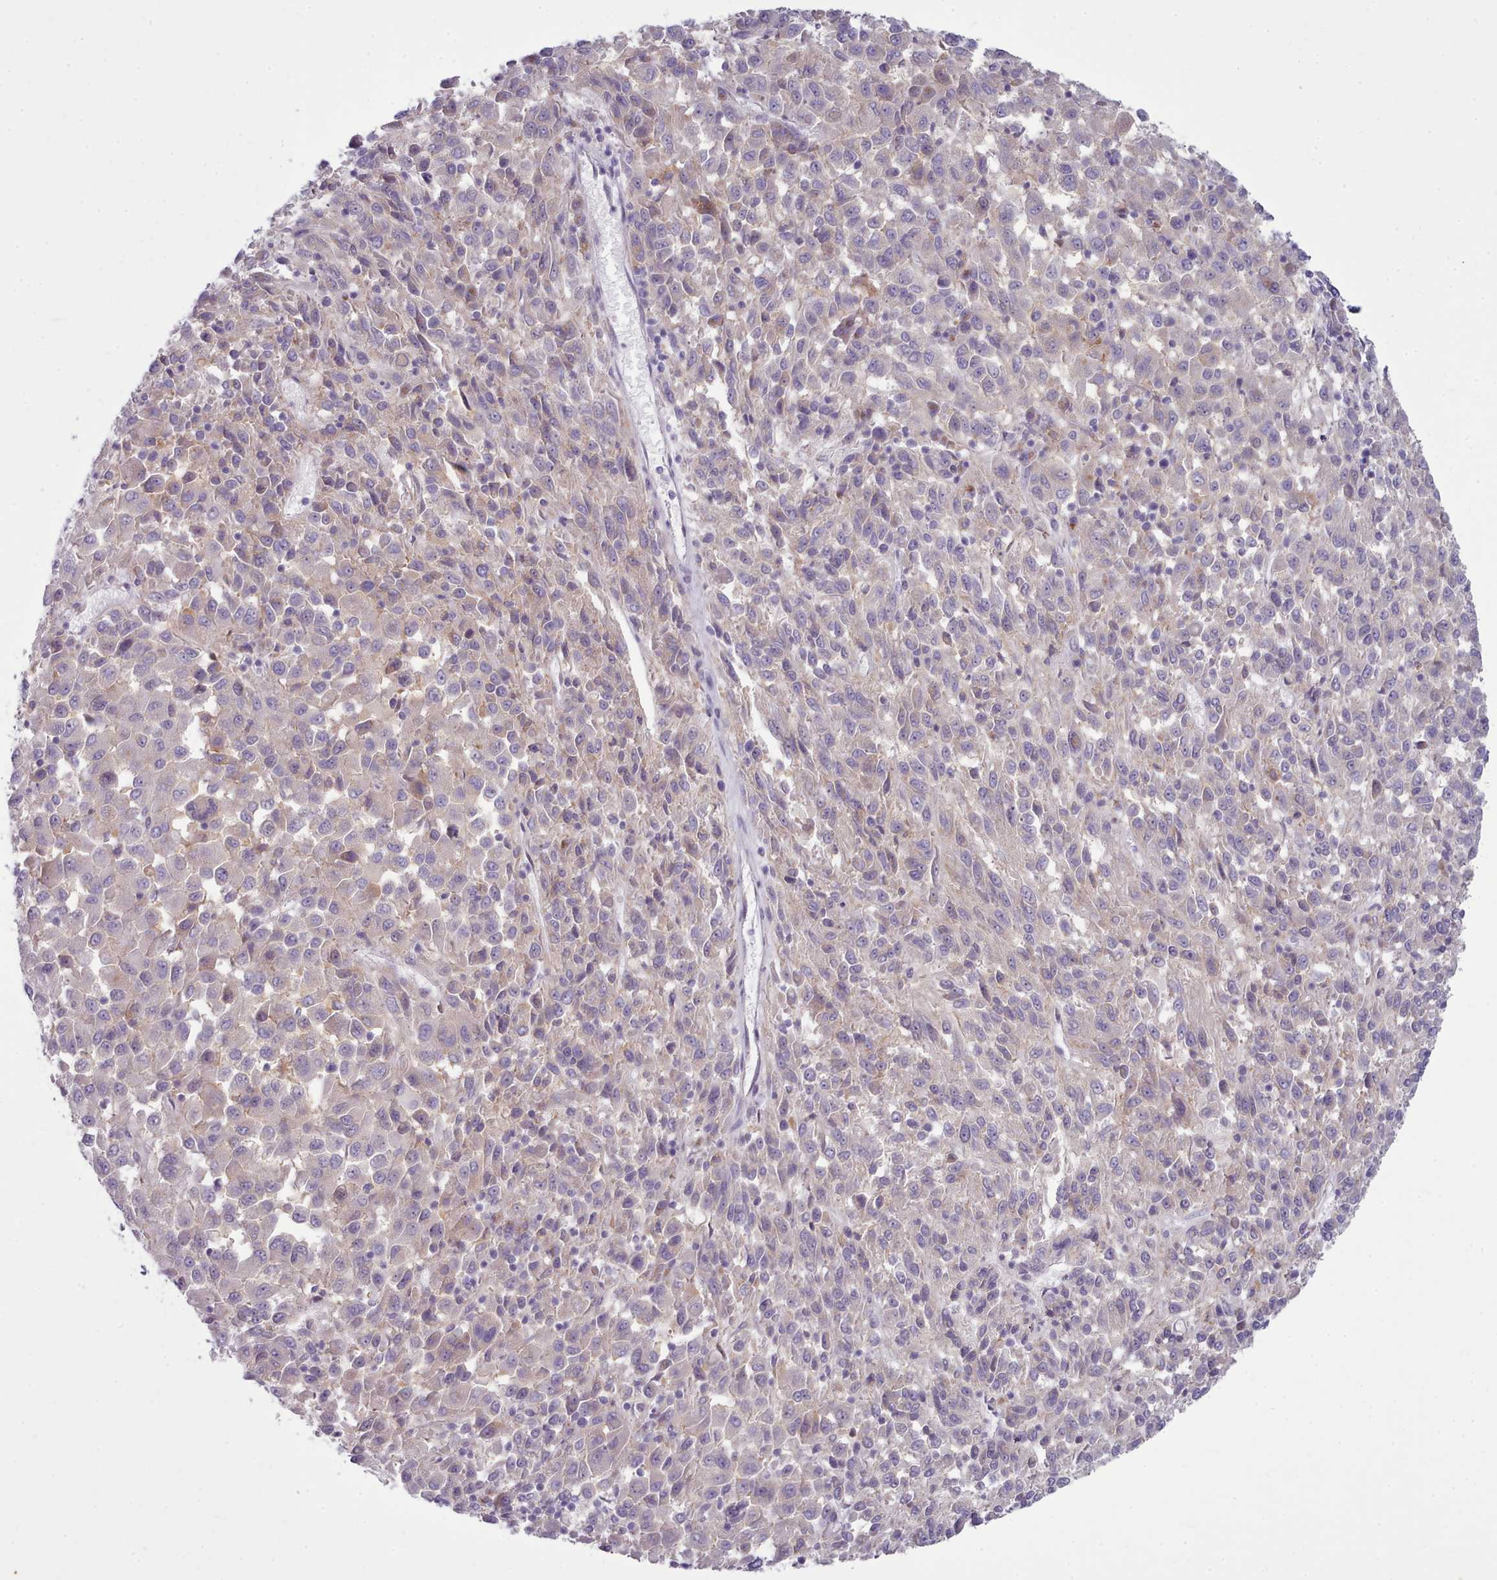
{"staining": {"intensity": "weak", "quantity": "25%-75%", "location": "cytoplasmic/membranous"}, "tissue": "melanoma", "cell_type": "Tumor cells", "image_type": "cancer", "snomed": [{"axis": "morphology", "description": "Malignant melanoma, Metastatic site"}, {"axis": "topography", "description": "Lung"}], "caption": "Protein expression analysis of malignant melanoma (metastatic site) displays weak cytoplasmic/membranous positivity in approximately 25%-75% of tumor cells.", "gene": "MYRFL", "patient": {"sex": "male", "age": 64}}